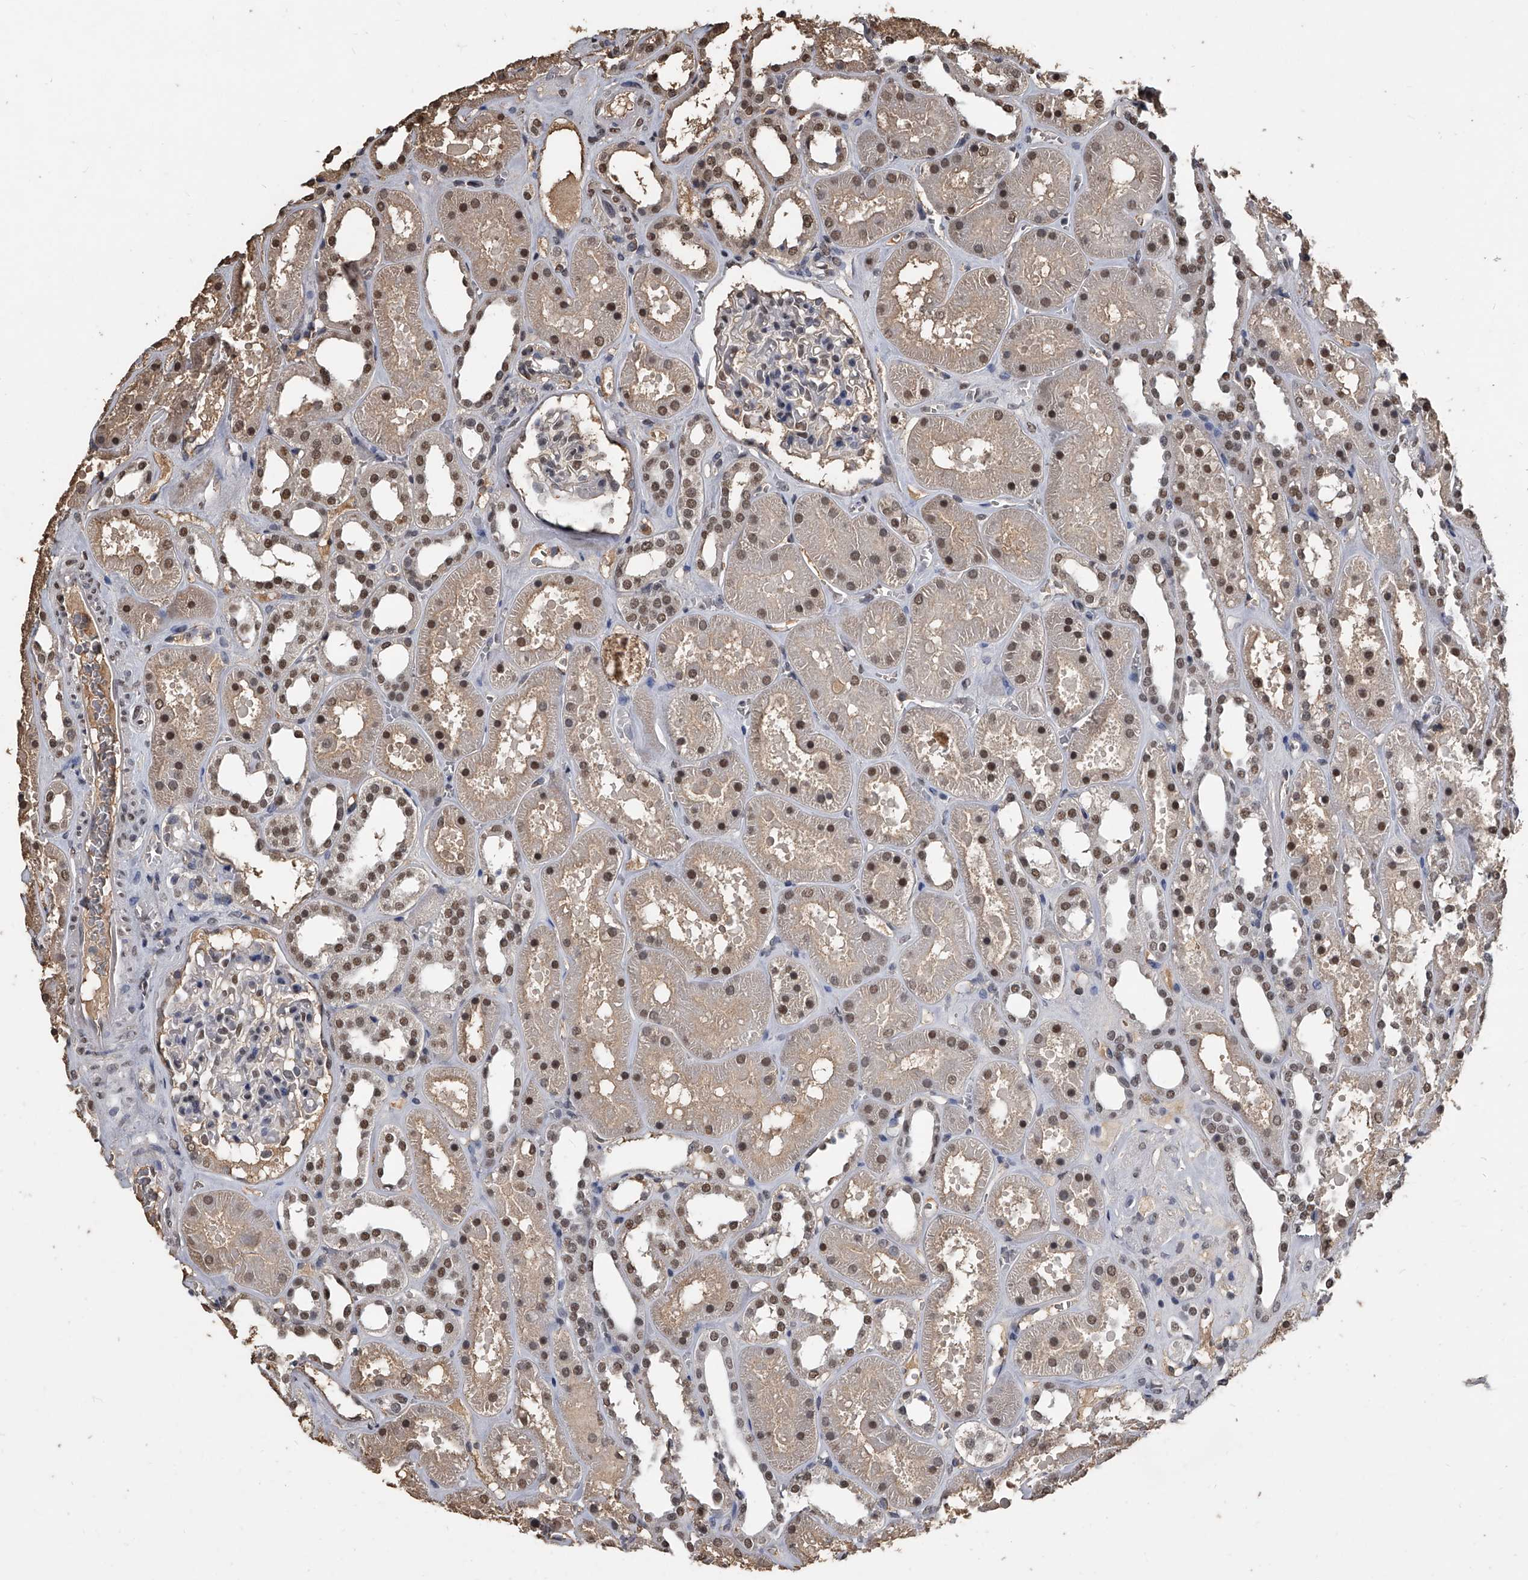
{"staining": {"intensity": "moderate", "quantity": "25%-75%", "location": "nuclear"}, "tissue": "kidney", "cell_type": "Cells in glomeruli", "image_type": "normal", "snomed": [{"axis": "morphology", "description": "Normal tissue, NOS"}, {"axis": "topography", "description": "Kidney"}], "caption": "Kidney stained for a protein (brown) demonstrates moderate nuclear positive positivity in approximately 25%-75% of cells in glomeruli.", "gene": "MATR3", "patient": {"sex": "female", "age": 41}}